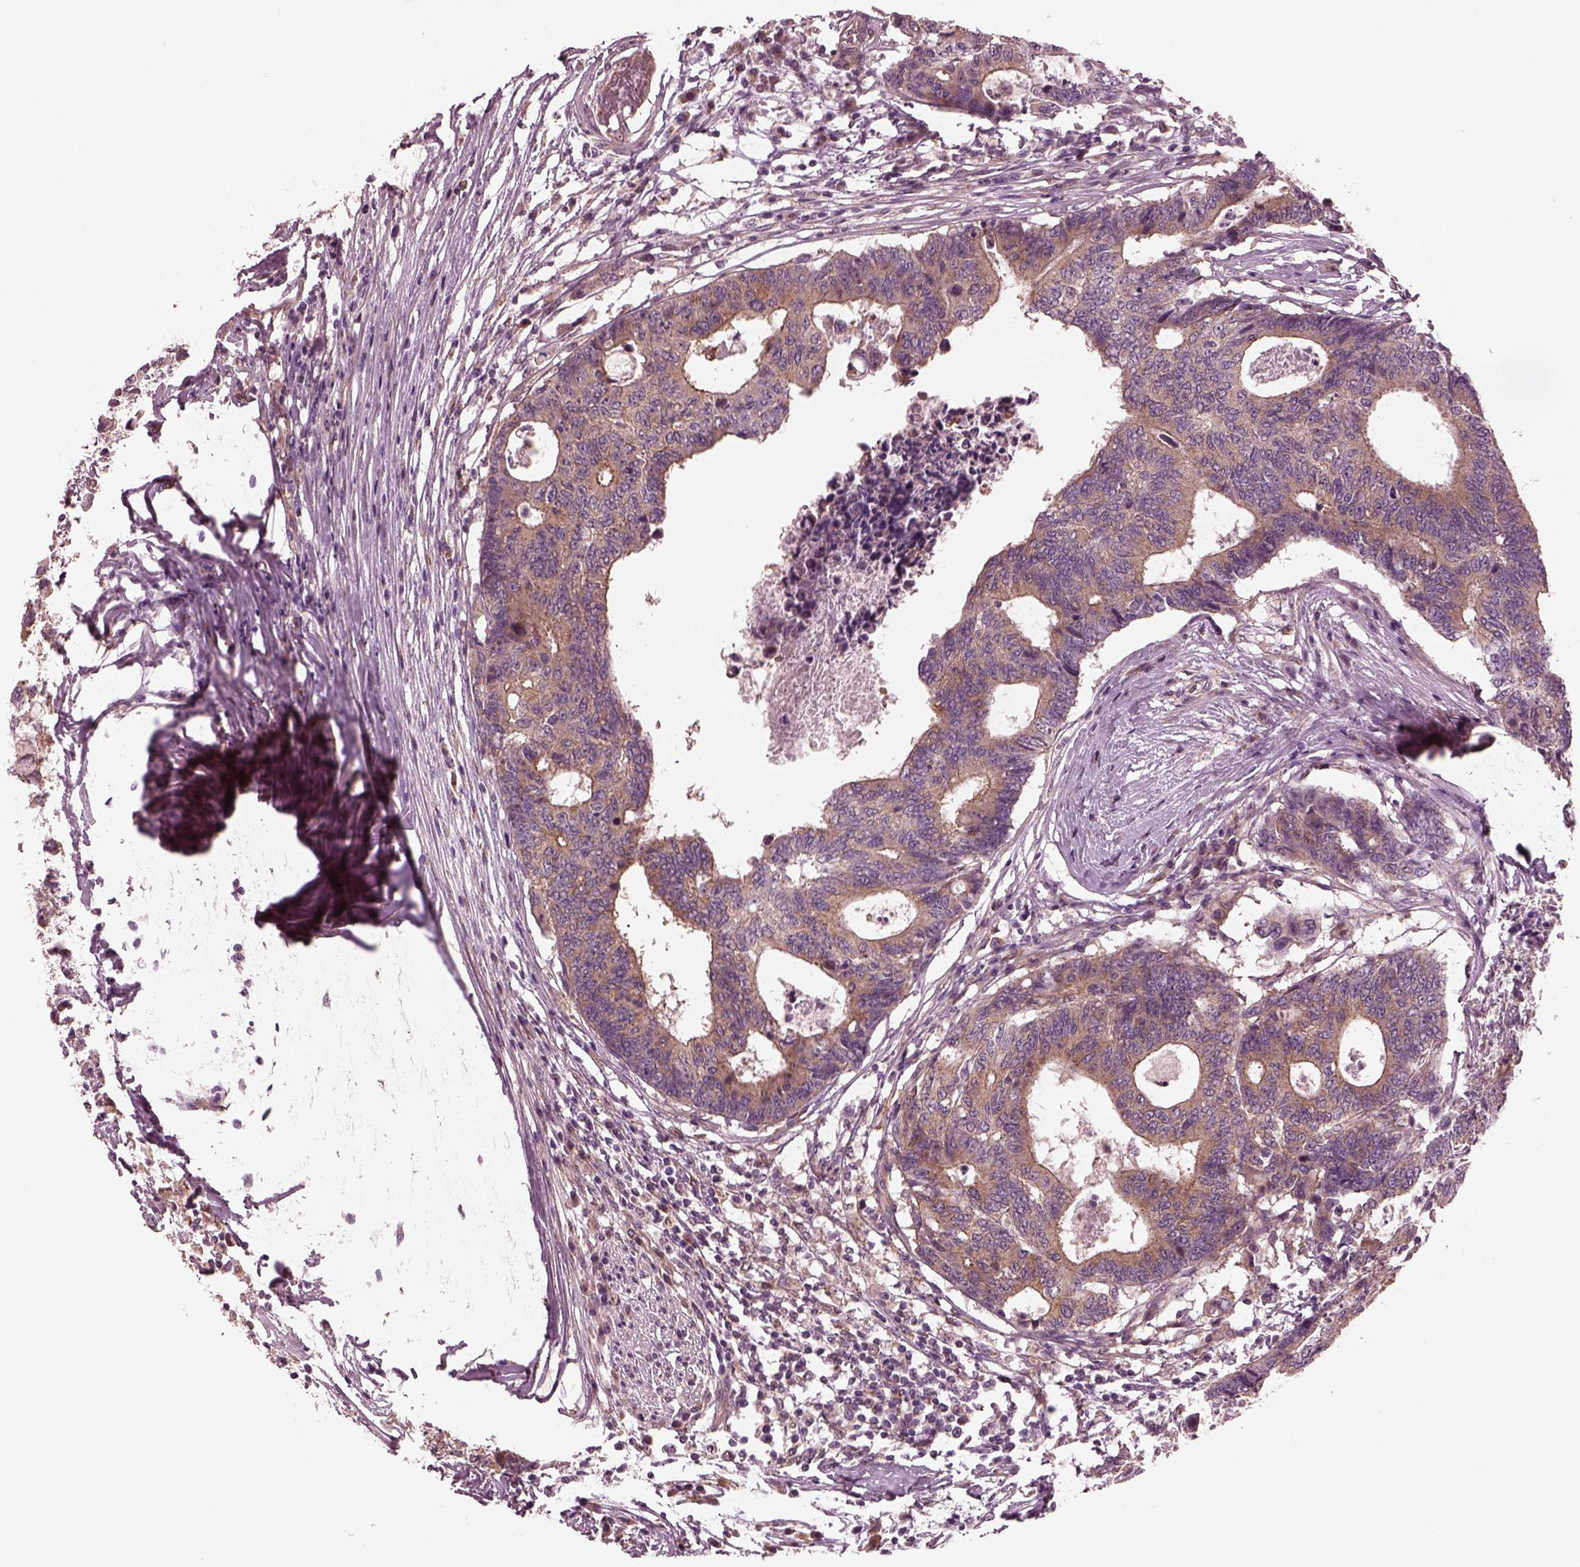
{"staining": {"intensity": "moderate", "quantity": ">75%", "location": "cytoplasmic/membranous"}, "tissue": "colorectal cancer", "cell_type": "Tumor cells", "image_type": "cancer", "snomed": [{"axis": "morphology", "description": "Adenocarcinoma, NOS"}, {"axis": "topography", "description": "Colon"}], "caption": "High-power microscopy captured an IHC histopathology image of colorectal adenocarcinoma, revealing moderate cytoplasmic/membranous staining in approximately >75% of tumor cells.", "gene": "TUBG1", "patient": {"sex": "female", "age": 48}}